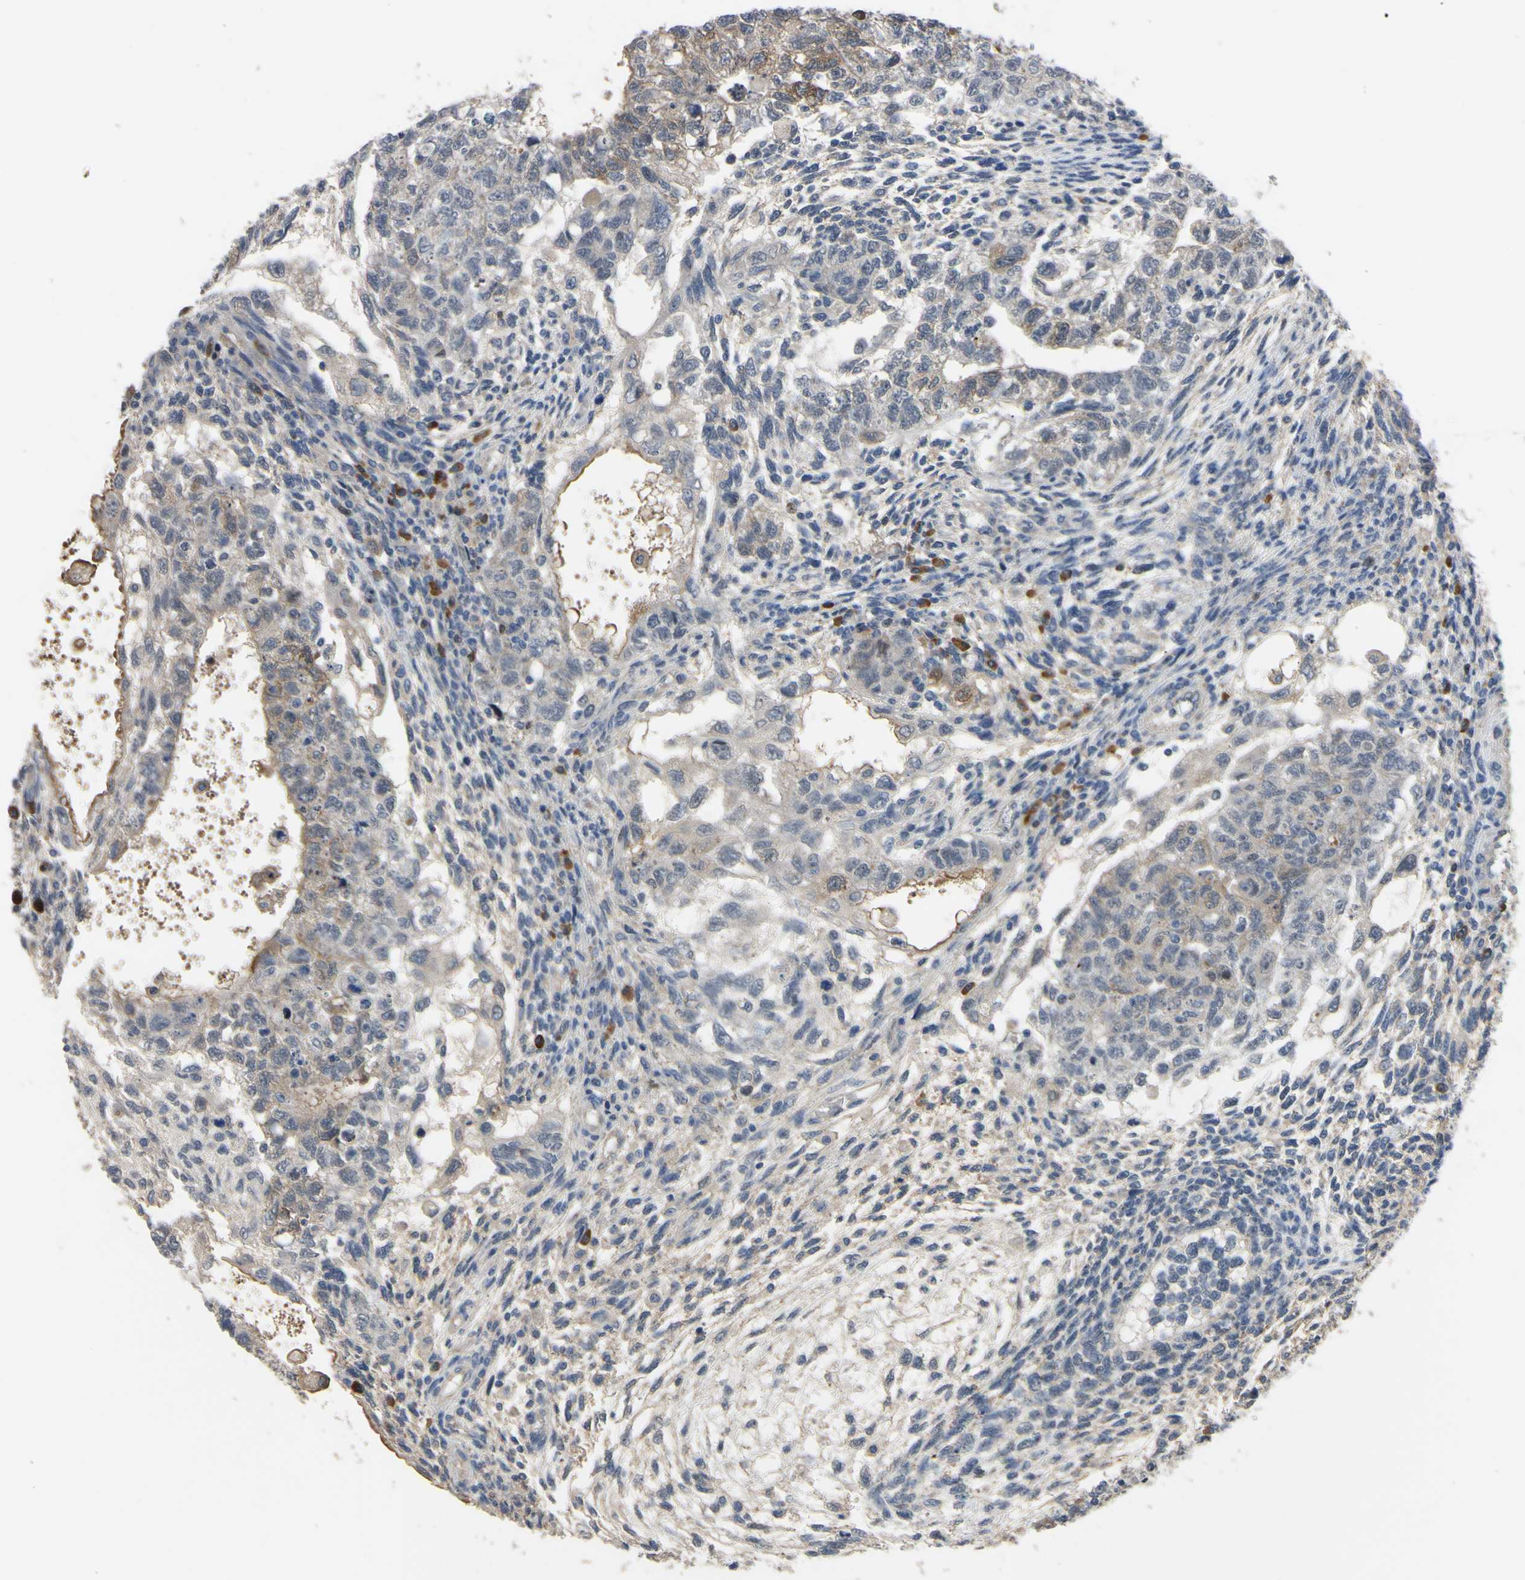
{"staining": {"intensity": "weak", "quantity": "<25%", "location": "cytoplasmic/membranous"}, "tissue": "testis cancer", "cell_type": "Tumor cells", "image_type": "cancer", "snomed": [{"axis": "morphology", "description": "Normal tissue, NOS"}, {"axis": "morphology", "description": "Carcinoma, Embryonal, NOS"}, {"axis": "topography", "description": "Testis"}], "caption": "The photomicrograph reveals no staining of tumor cells in testis embryonal carcinoma.", "gene": "LHX9", "patient": {"sex": "male", "age": 36}}